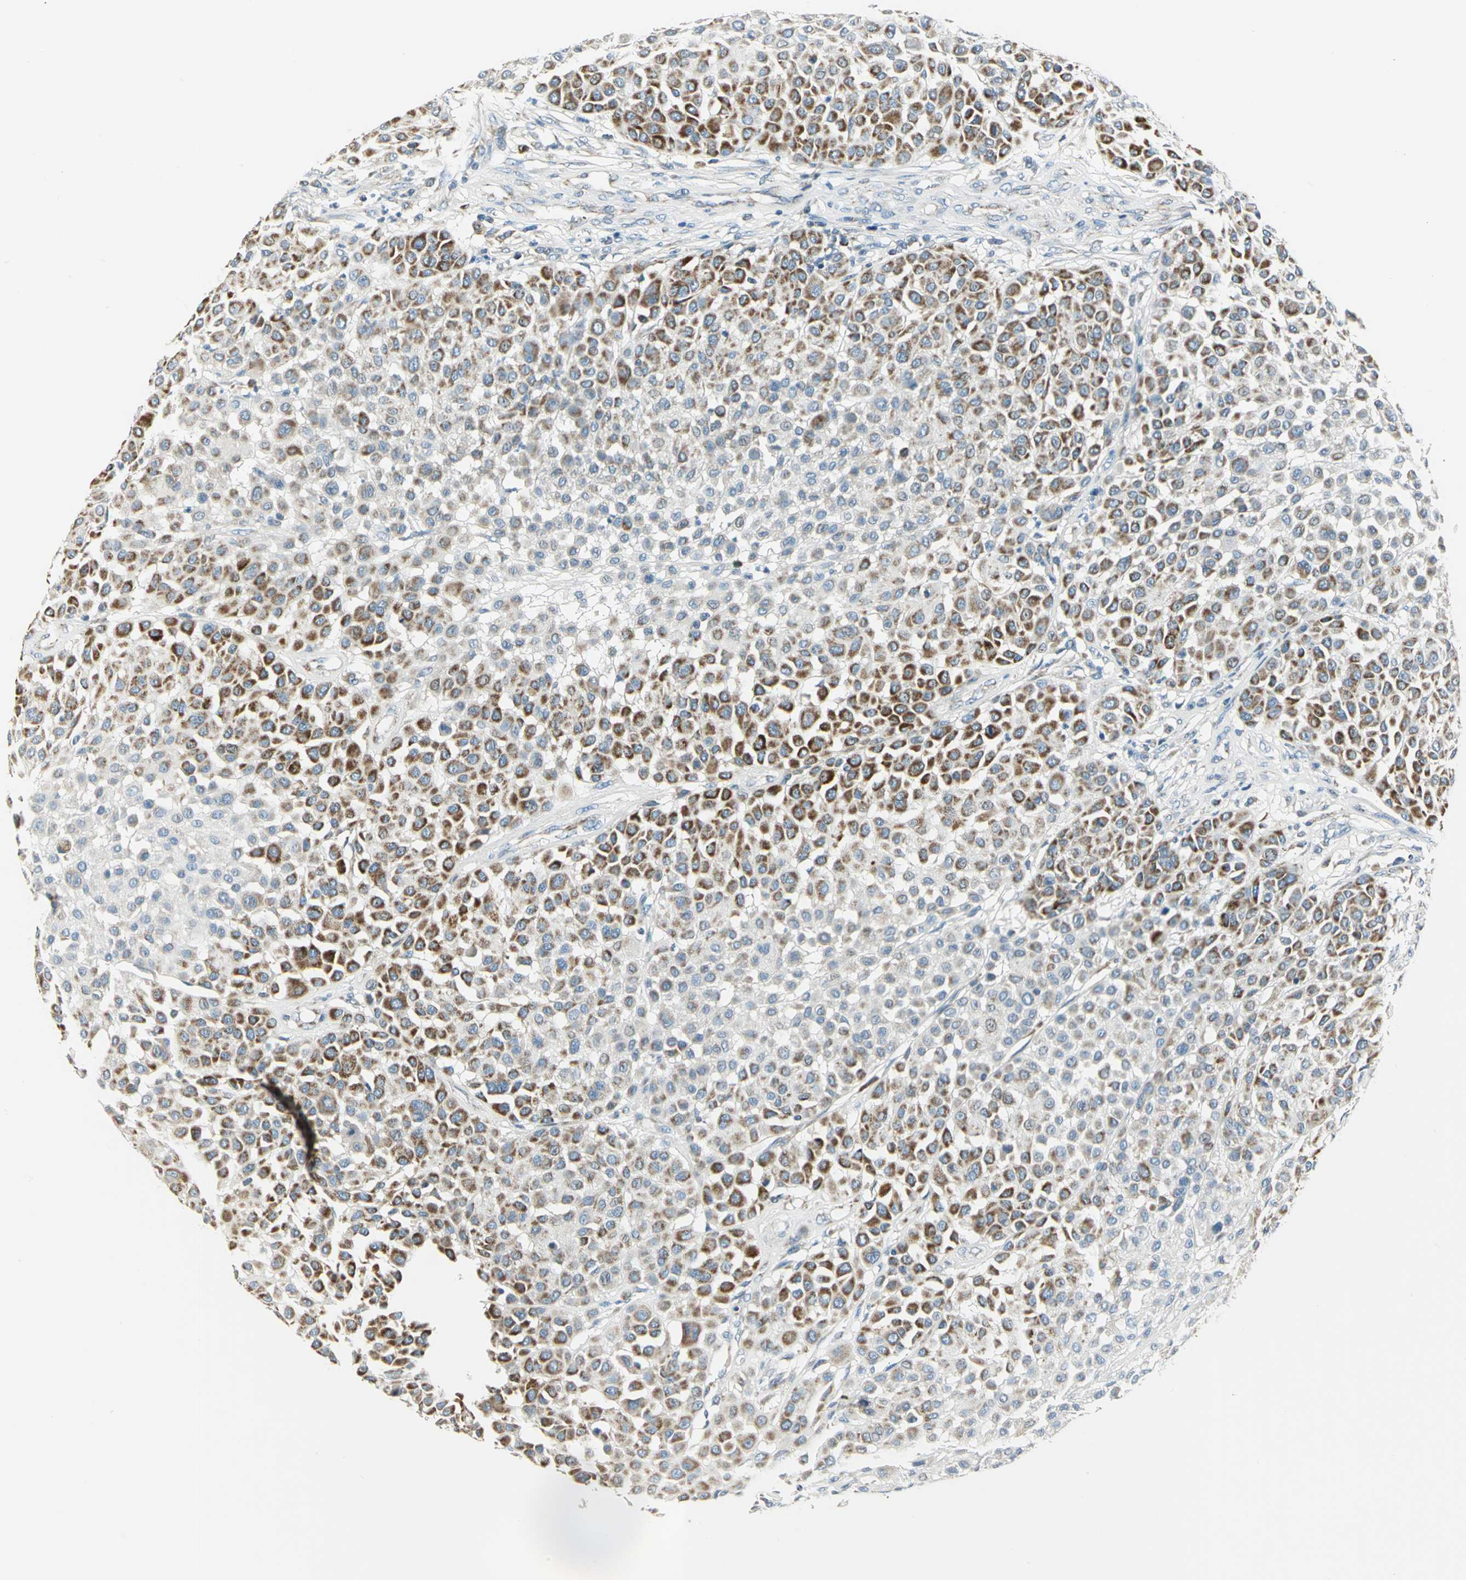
{"staining": {"intensity": "strong", "quantity": ">75%", "location": "cytoplasmic/membranous"}, "tissue": "melanoma", "cell_type": "Tumor cells", "image_type": "cancer", "snomed": [{"axis": "morphology", "description": "Malignant melanoma, Metastatic site"}, {"axis": "topography", "description": "Soft tissue"}], "caption": "Tumor cells show strong cytoplasmic/membranous staining in about >75% of cells in melanoma.", "gene": "ACADM", "patient": {"sex": "male", "age": 41}}